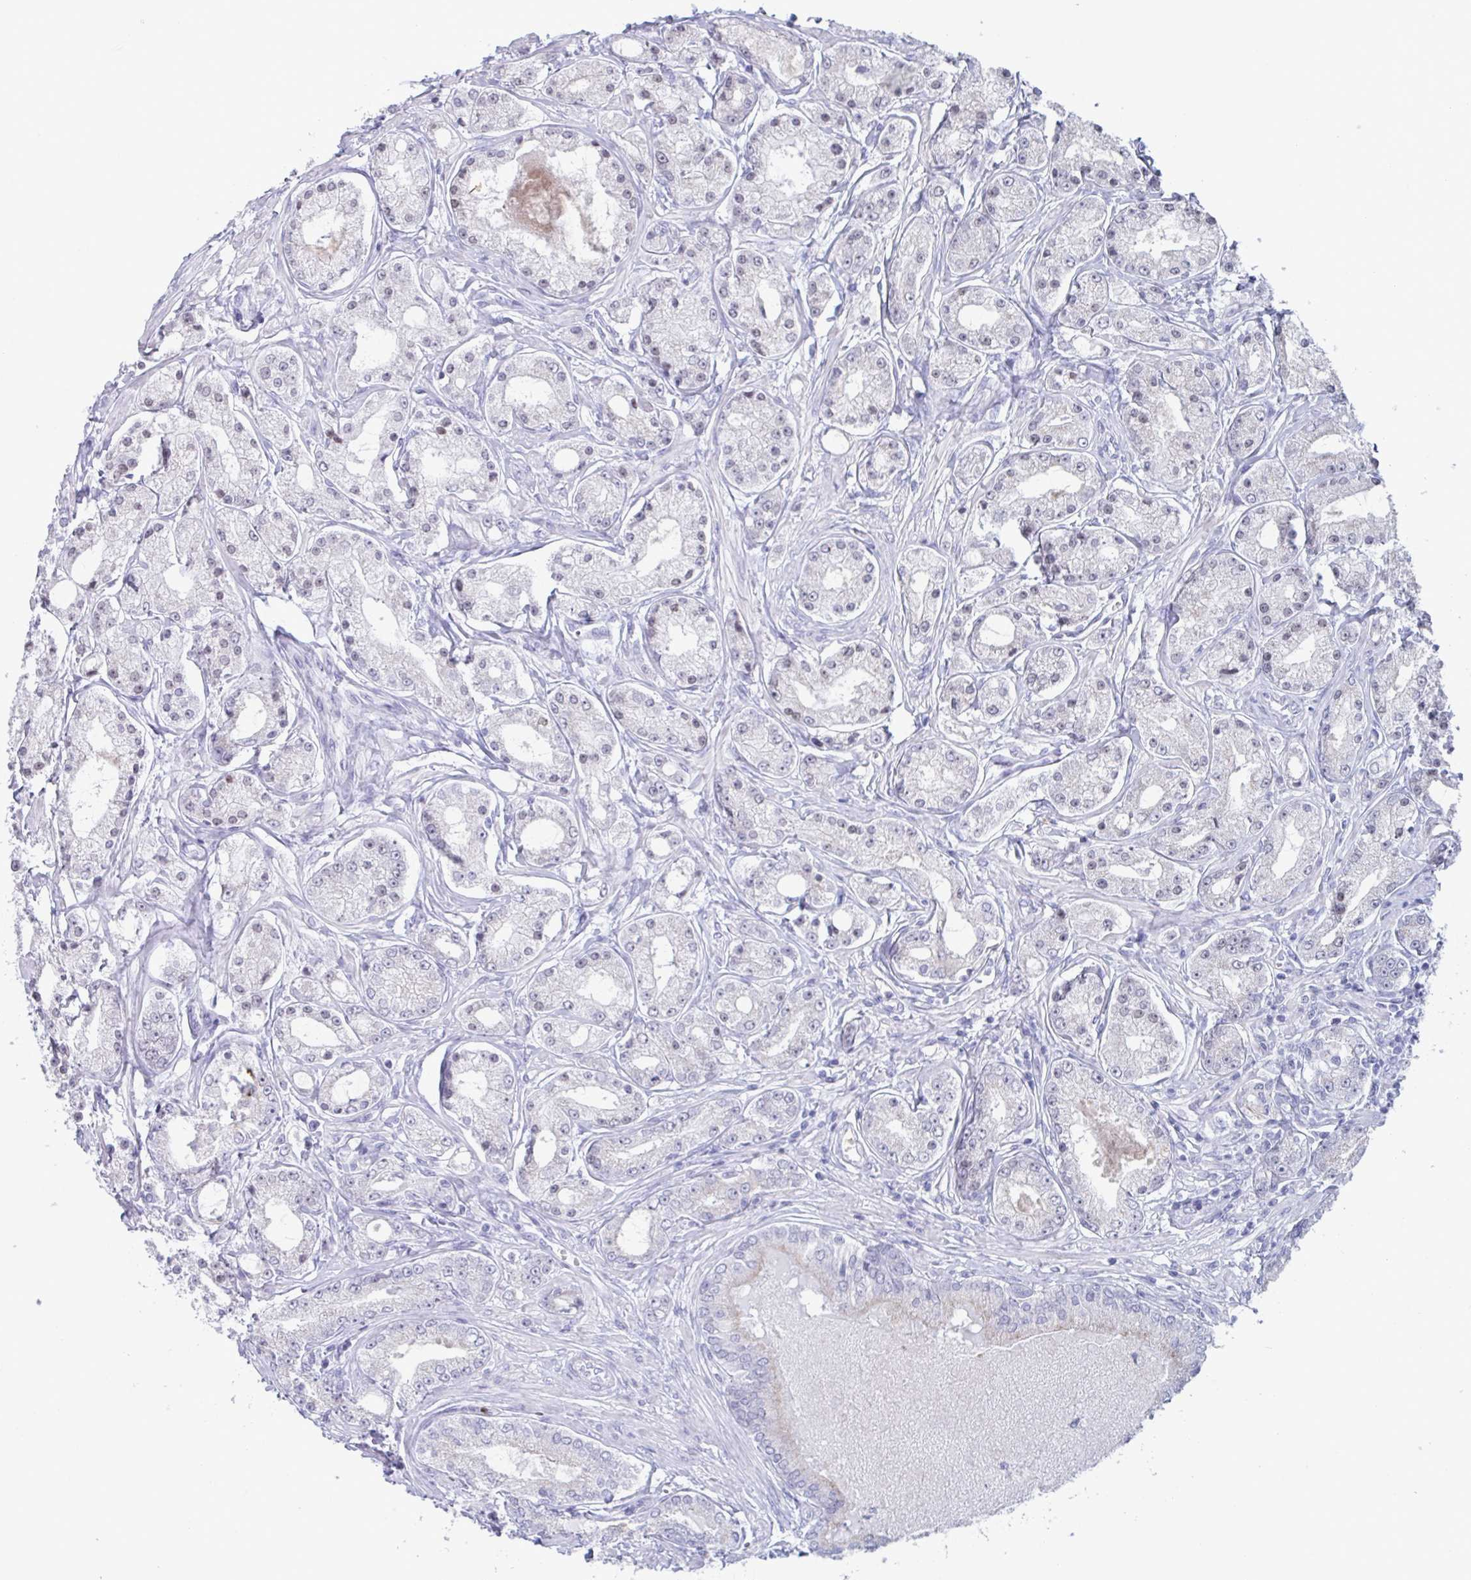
{"staining": {"intensity": "negative", "quantity": "none", "location": "none"}, "tissue": "prostate cancer", "cell_type": "Tumor cells", "image_type": "cancer", "snomed": [{"axis": "morphology", "description": "Adenocarcinoma, High grade"}, {"axis": "topography", "description": "Prostate"}], "caption": "Histopathology image shows no protein staining in tumor cells of prostate cancer tissue.", "gene": "CYP4F11", "patient": {"sex": "male", "age": 66}}